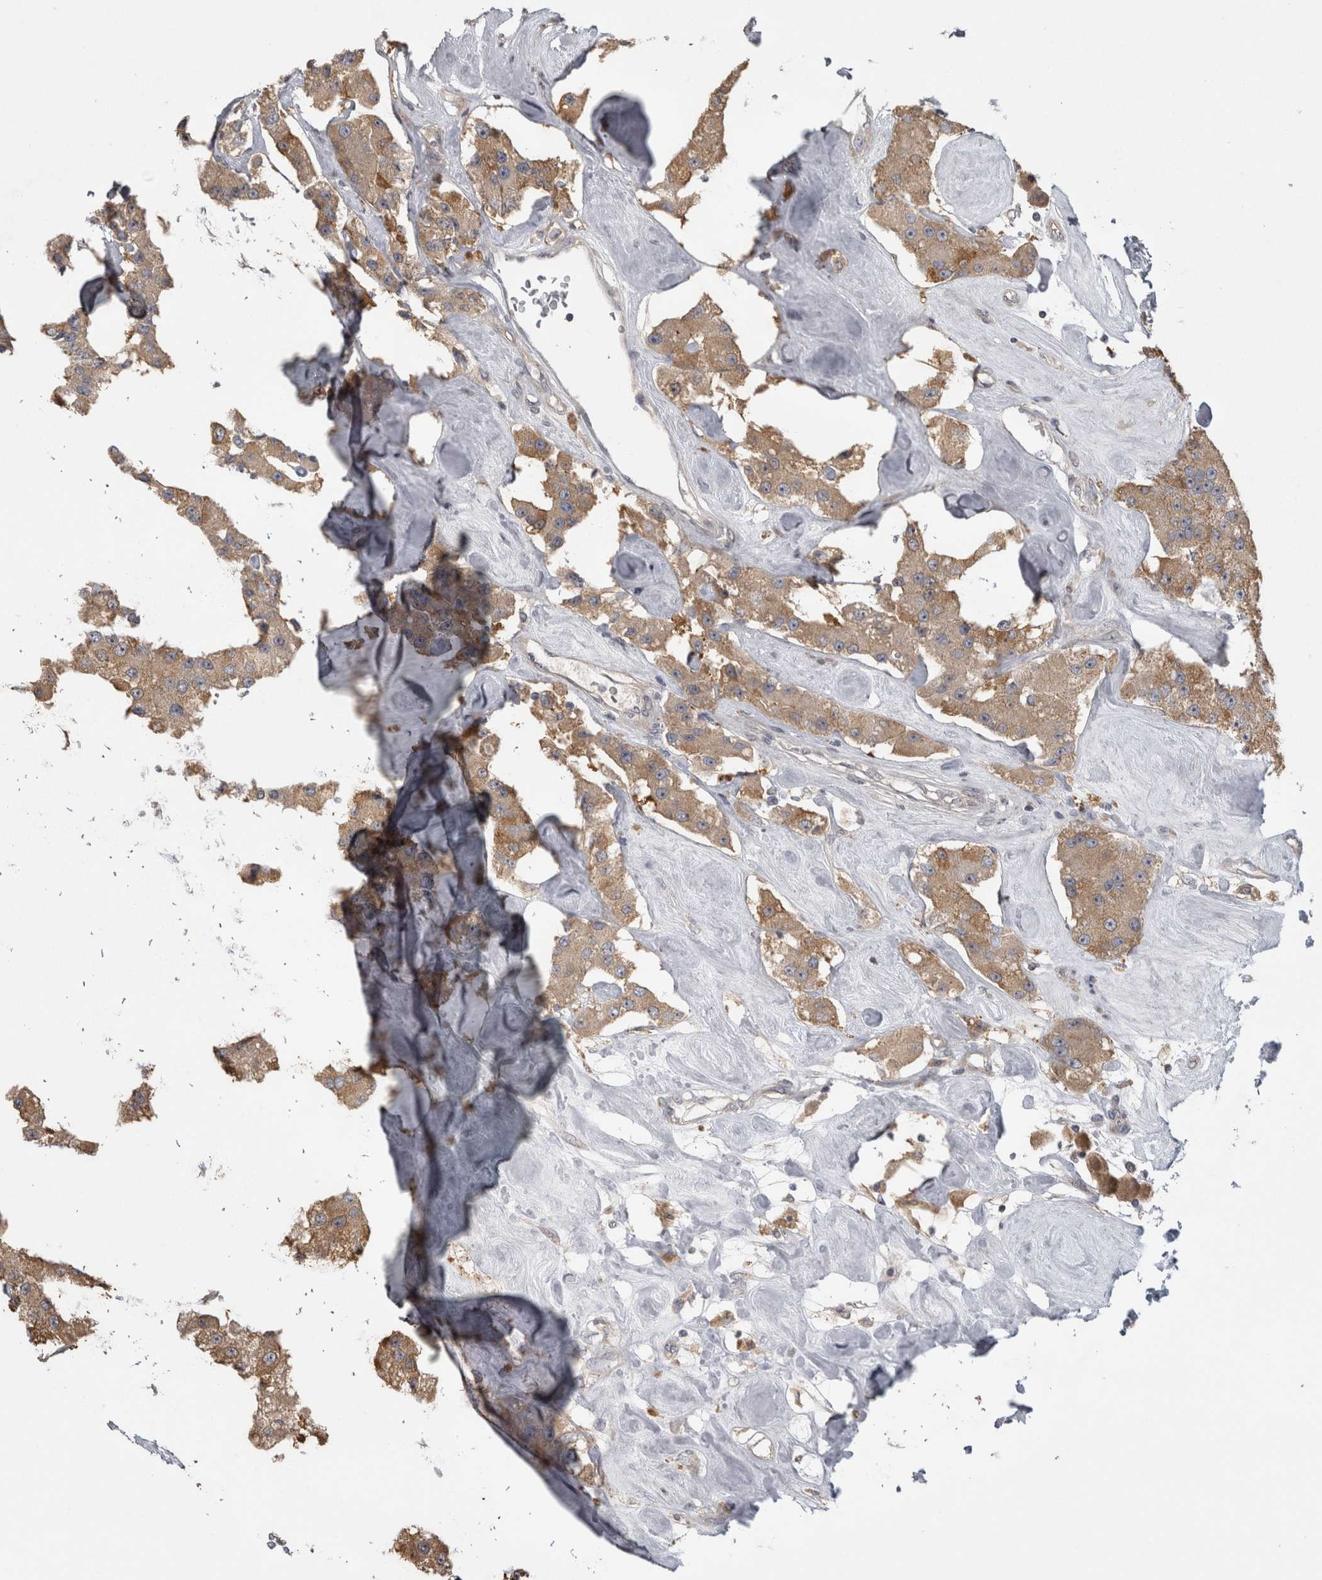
{"staining": {"intensity": "moderate", "quantity": ">75%", "location": "cytoplasmic/membranous"}, "tissue": "carcinoid", "cell_type": "Tumor cells", "image_type": "cancer", "snomed": [{"axis": "morphology", "description": "Carcinoid, malignant, NOS"}, {"axis": "topography", "description": "Pancreas"}], "caption": "Malignant carcinoid stained with IHC exhibits moderate cytoplasmic/membranous positivity in approximately >75% of tumor cells.", "gene": "RAB29", "patient": {"sex": "male", "age": 41}}